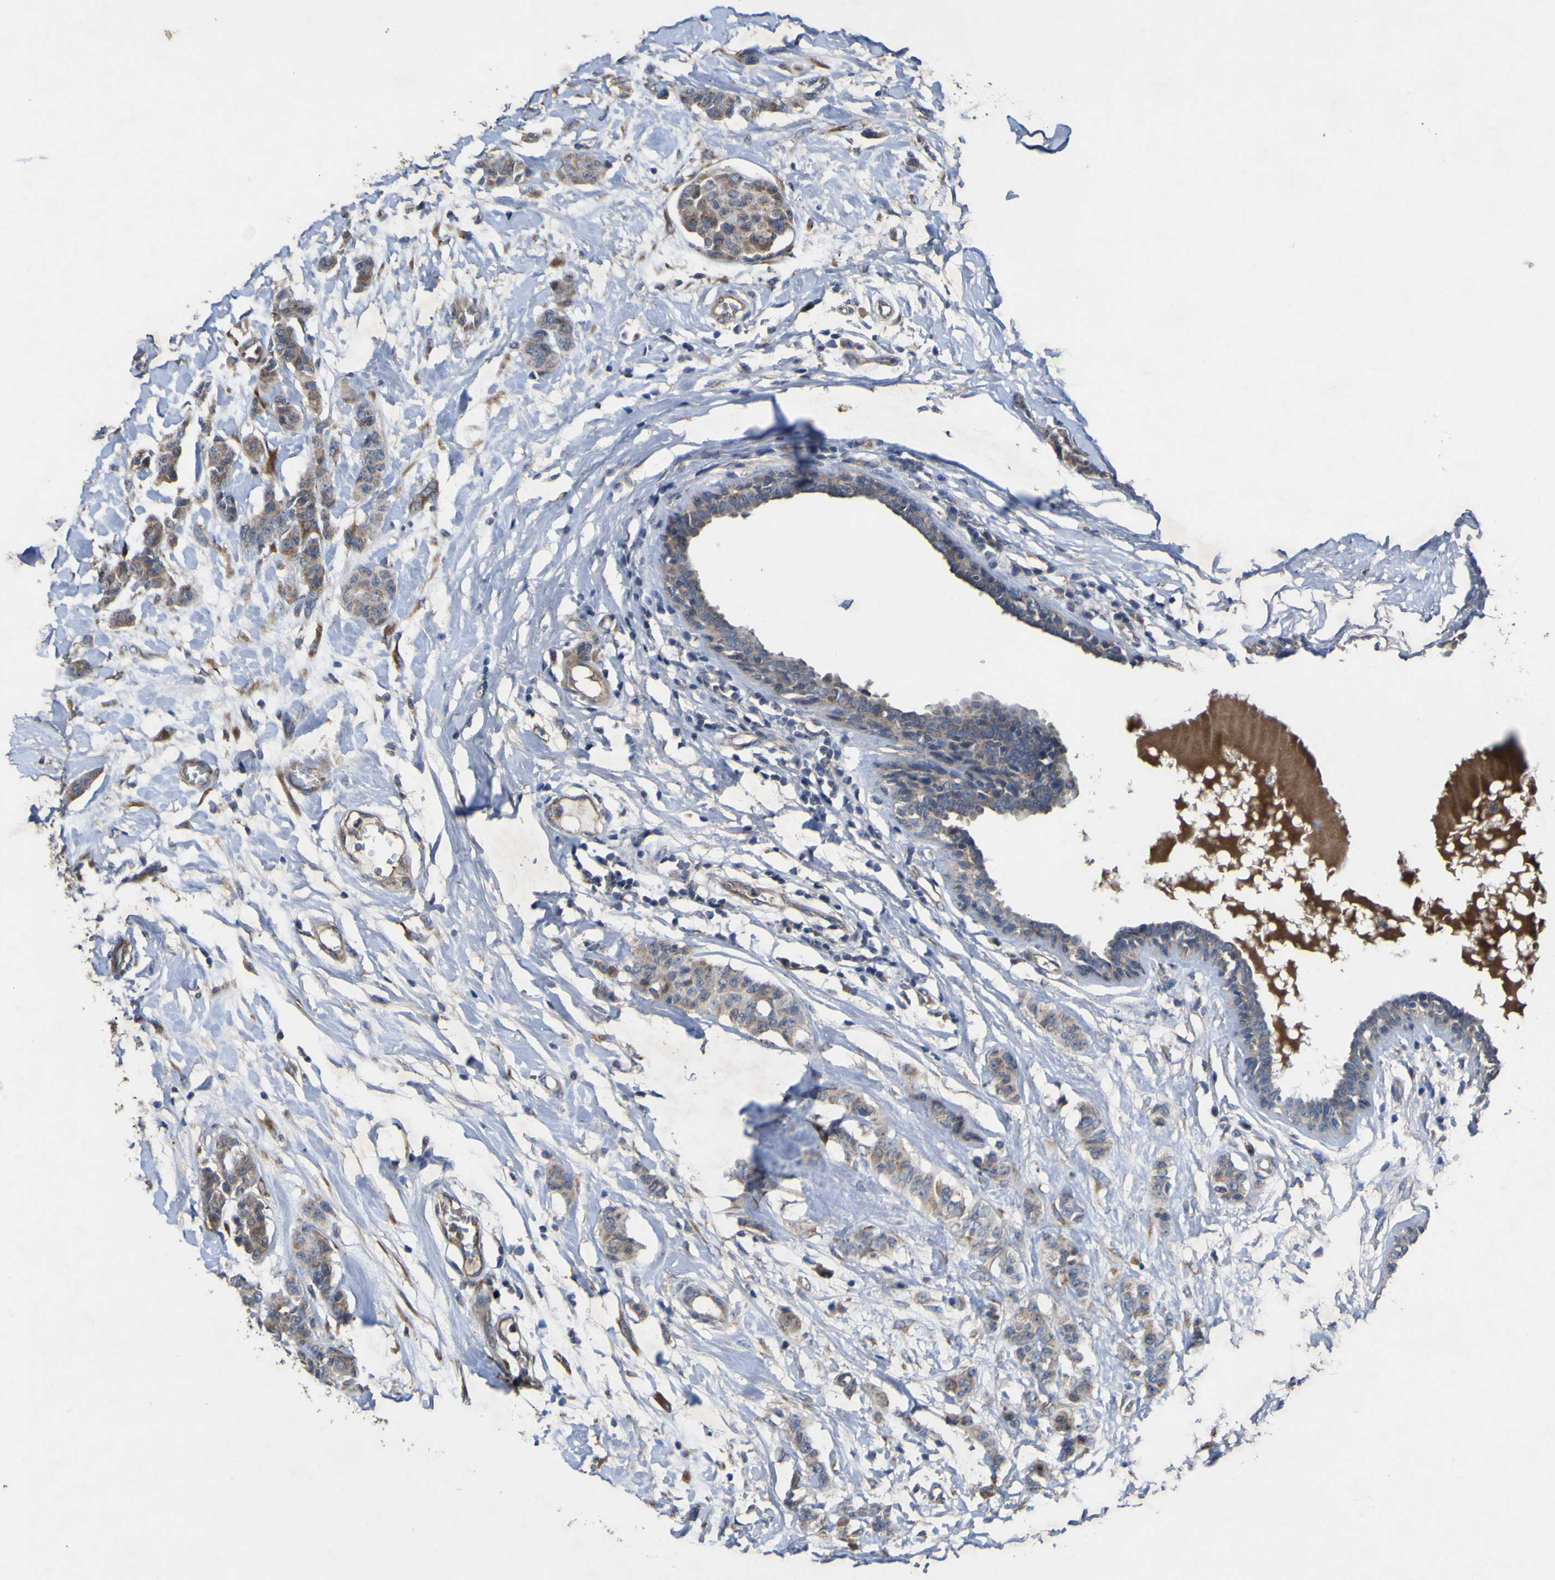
{"staining": {"intensity": "weak", "quantity": ">75%", "location": "cytoplasmic/membranous"}, "tissue": "breast cancer", "cell_type": "Tumor cells", "image_type": "cancer", "snomed": [{"axis": "morphology", "description": "Normal tissue, NOS"}, {"axis": "morphology", "description": "Duct carcinoma"}, {"axis": "topography", "description": "Breast"}], "caption": "Immunohistochemical staining of human breast infiltrating ductal carcinoma exhibits low levels of weak cytoplasmic/membranous staining in approximately >75% of tumor cells.", "gene": "IRAK2", "patient": {"sex": "female", "age": 40}}